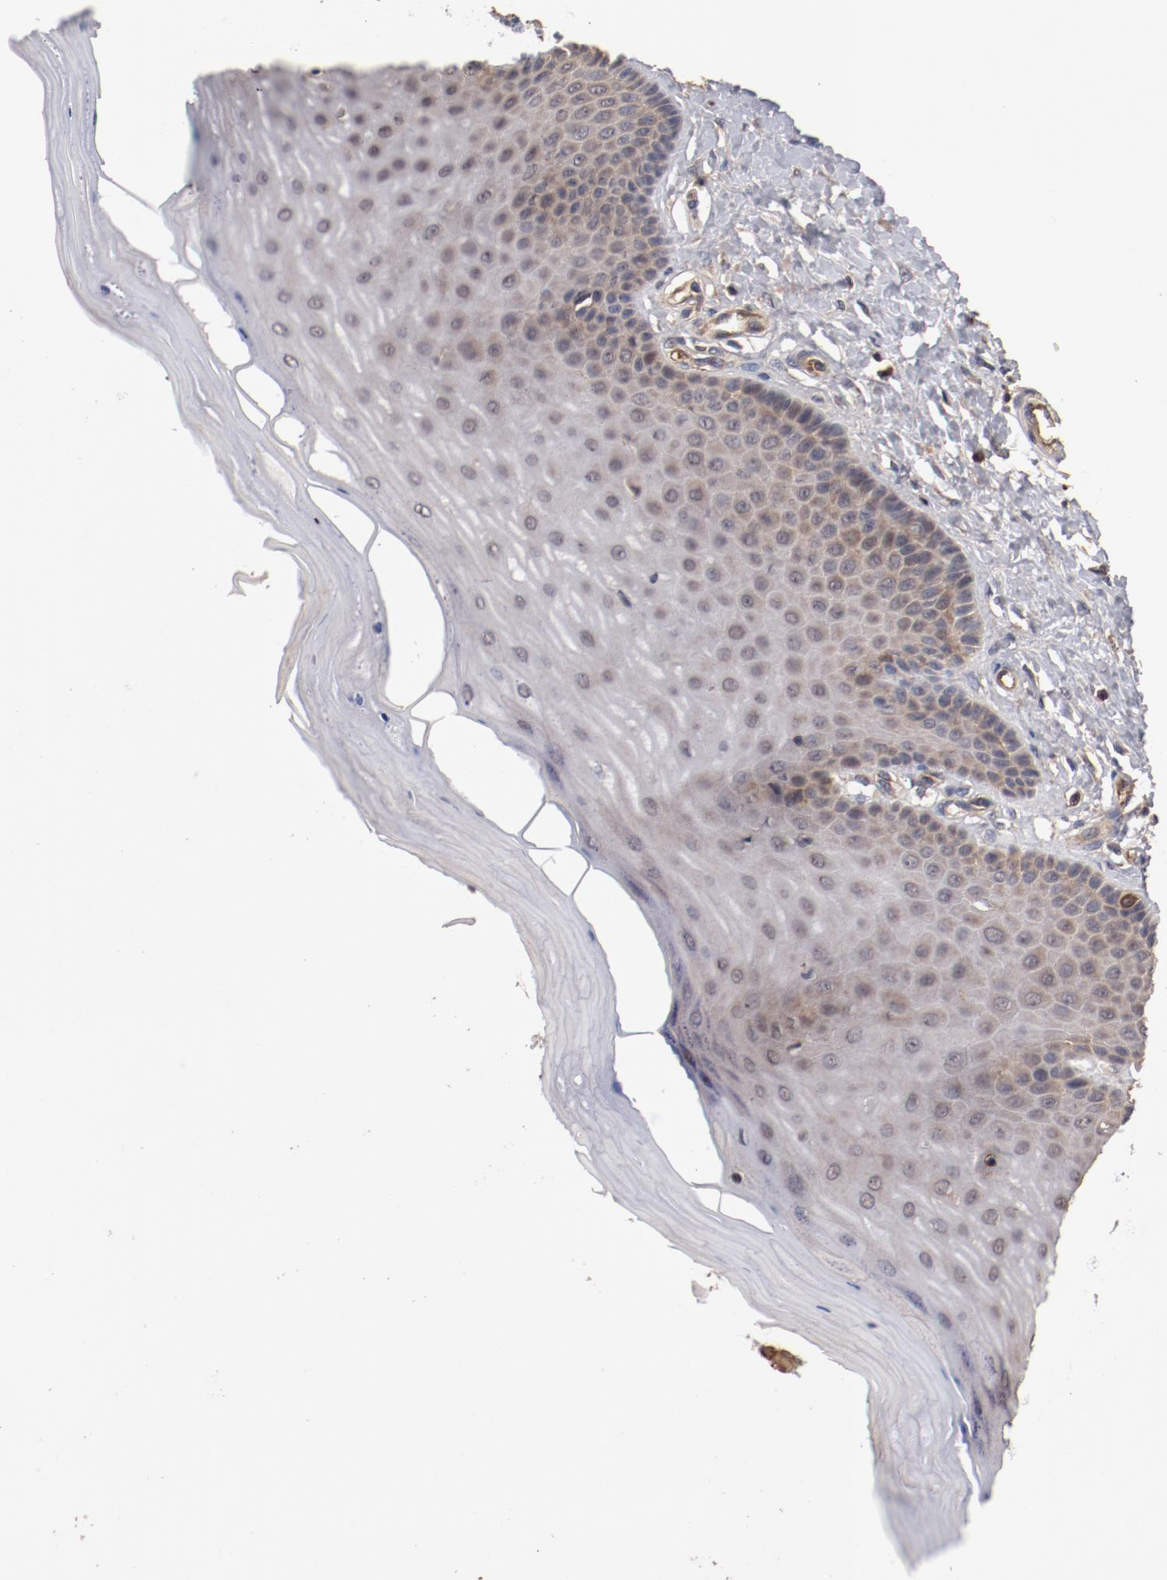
{"staining": {"intensity": "moderate", "quantity": ">75%", "location": "cytoplasmic/membranous"}, "tissue": "cervix", "cell_type": "Glandular cells", "image_type": "normal", "snomed": [{"axis": "morphology", "description": "Normal tissue, NOS"}, {"axis": "topography", "description": "Cervix"}], "caption": "A micrograph of human cervix stained for a protein reveals moderate cytoplasmic/membranous brown staining in glandular cells. (Stains: DAB (3,3'-diaminobenzidine) in brown, nuclei in blue, Microscopy: brightfield microscopy at high magnification).", "gene": "GUF1", "patient": {"sex": "female", "age": 55}}